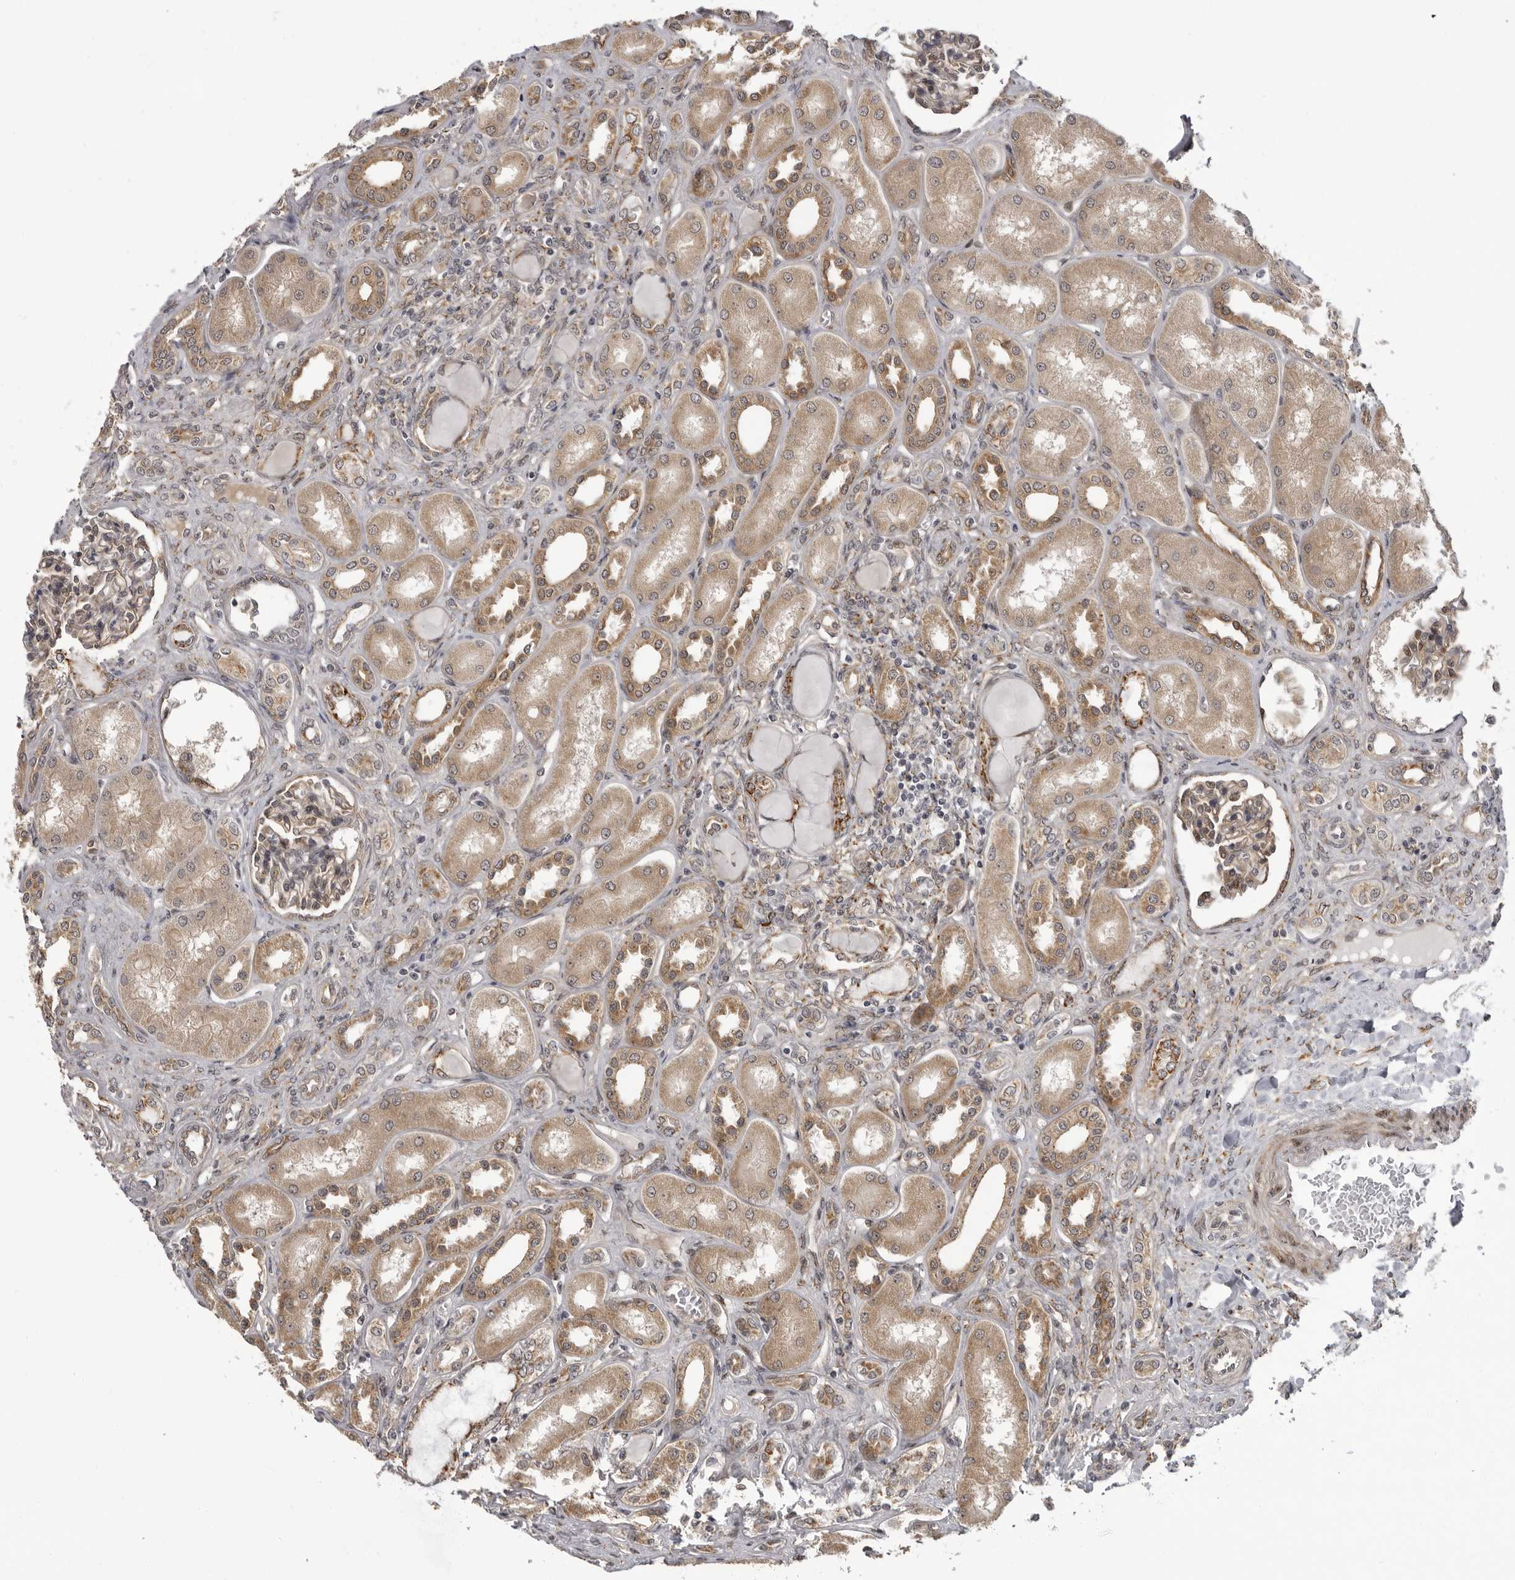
{"staining": {"intensity": "weak", "quantity": ">75%", "location": "cytoplasmic/membranous"}, "tissue": "kidney", "cell_type": "Cells in glomeruli", "image_type": "normal", "snomed": [{"axis": "morphology", "description": "Normal tissue, NOS"}, {"axis": "topography", "description": "Kidney"}], "caption": "About >75% of cells in glomeruli in normal kidney display weak cytoplasmic/membranous protein positivity as visualized by brown immunohistochemical staining.", "gene": "DNAH14", "patient": {"sex": "male", "age": 7}}